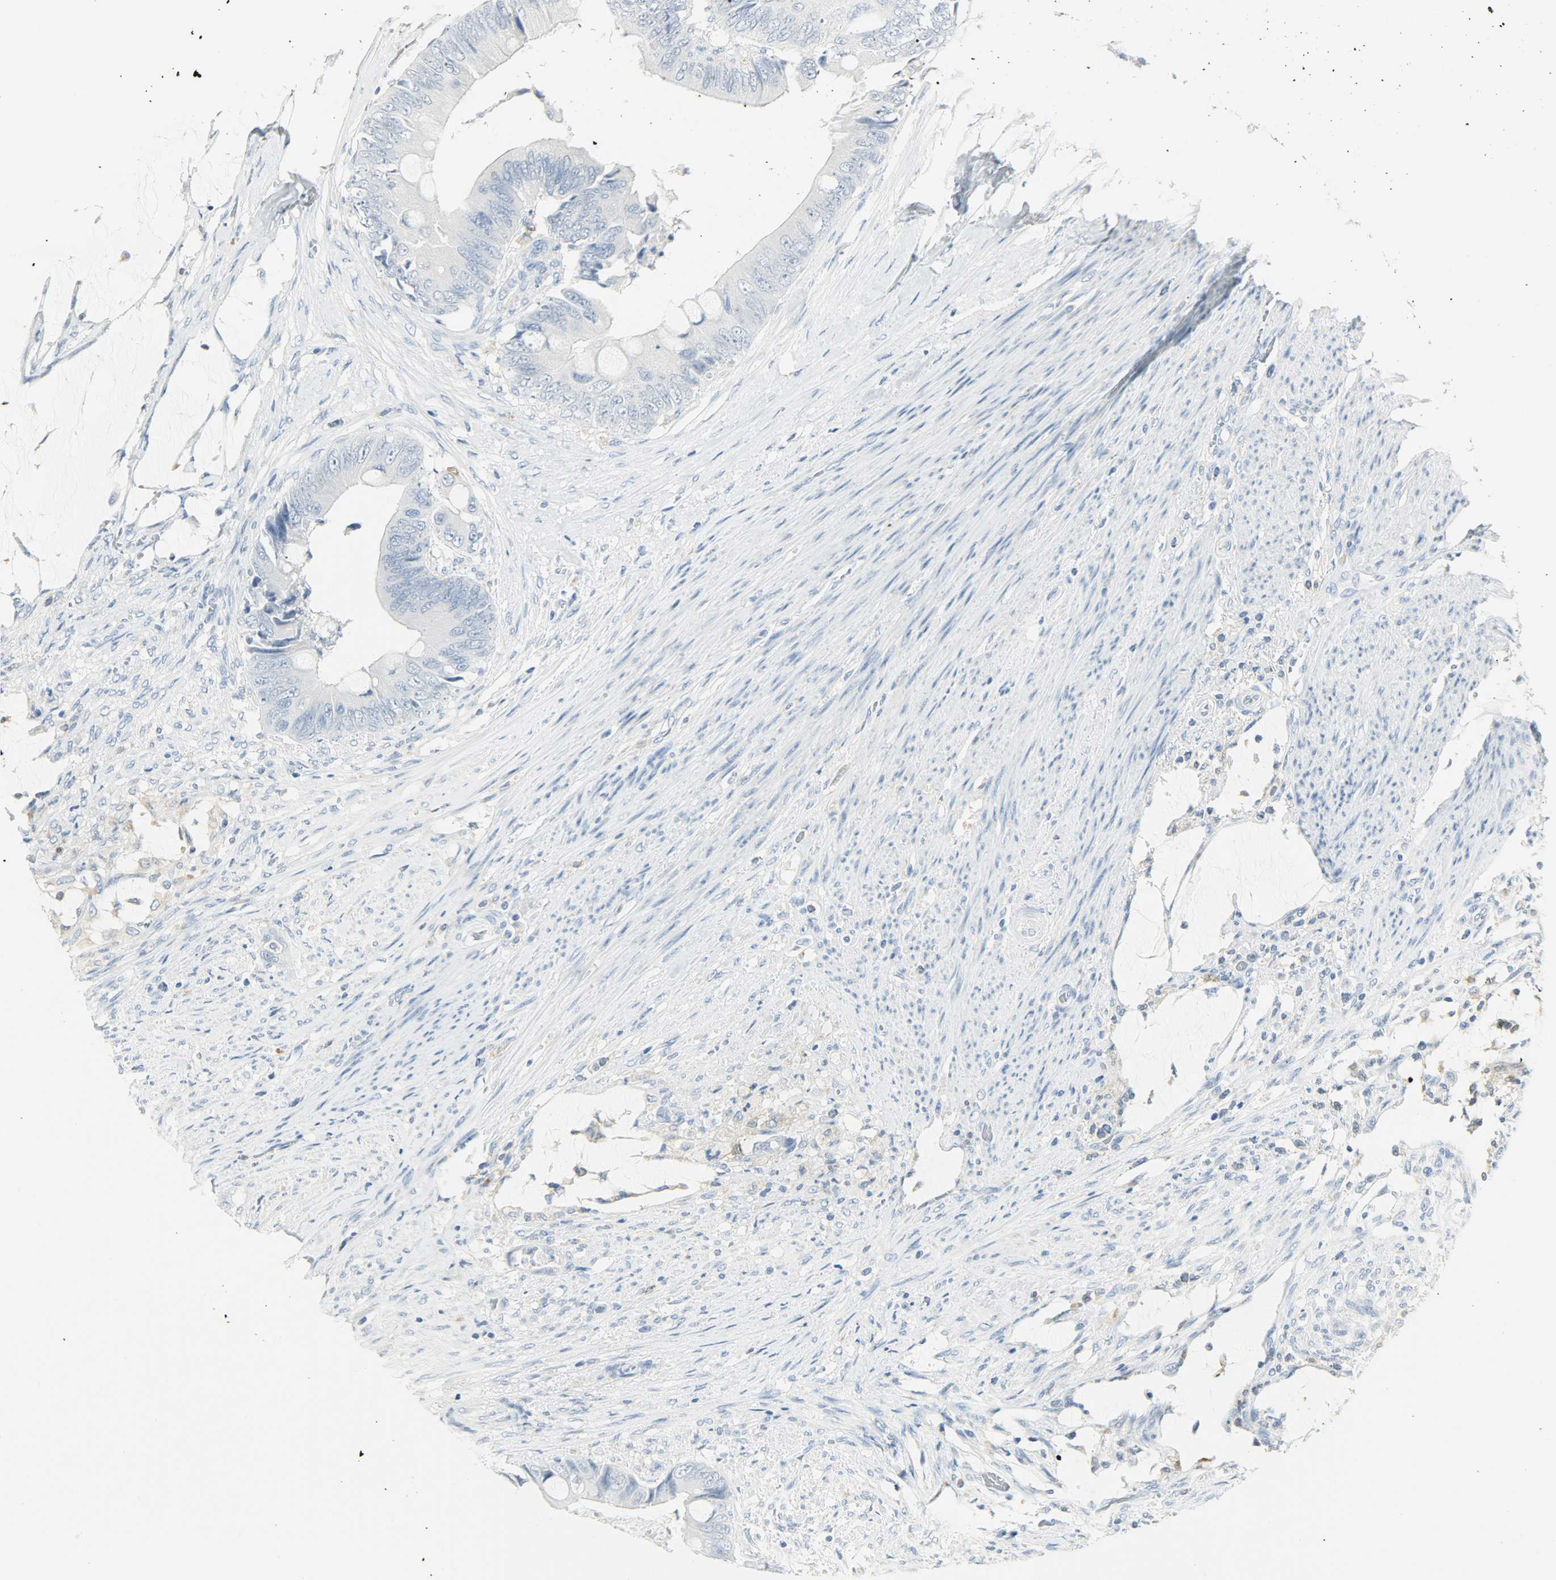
{"staining": {"intensity": "moderate", "quantity": "<25%", "location": "cytoplasmic/membranous"}, "tissue": "colorectal cancer", "cell_type": "Tumor cells", "image_type": "cancer", "snomed": [{"axis": "morphology", "description": "Adenocarcinoma, NOS"}, {"axis": "topography", "description": "Rectum"}], "caption": "This micrograph shows colorectal adenocarcinoma stained with IHC to label a protein in brown. The cytoplasmic/membranous of tumor cells show moderate positivity for the protein. Nuclei are counter-stained blue.", "gene": "PTPN6", "patient": {"sex": "female", "age": 77}}